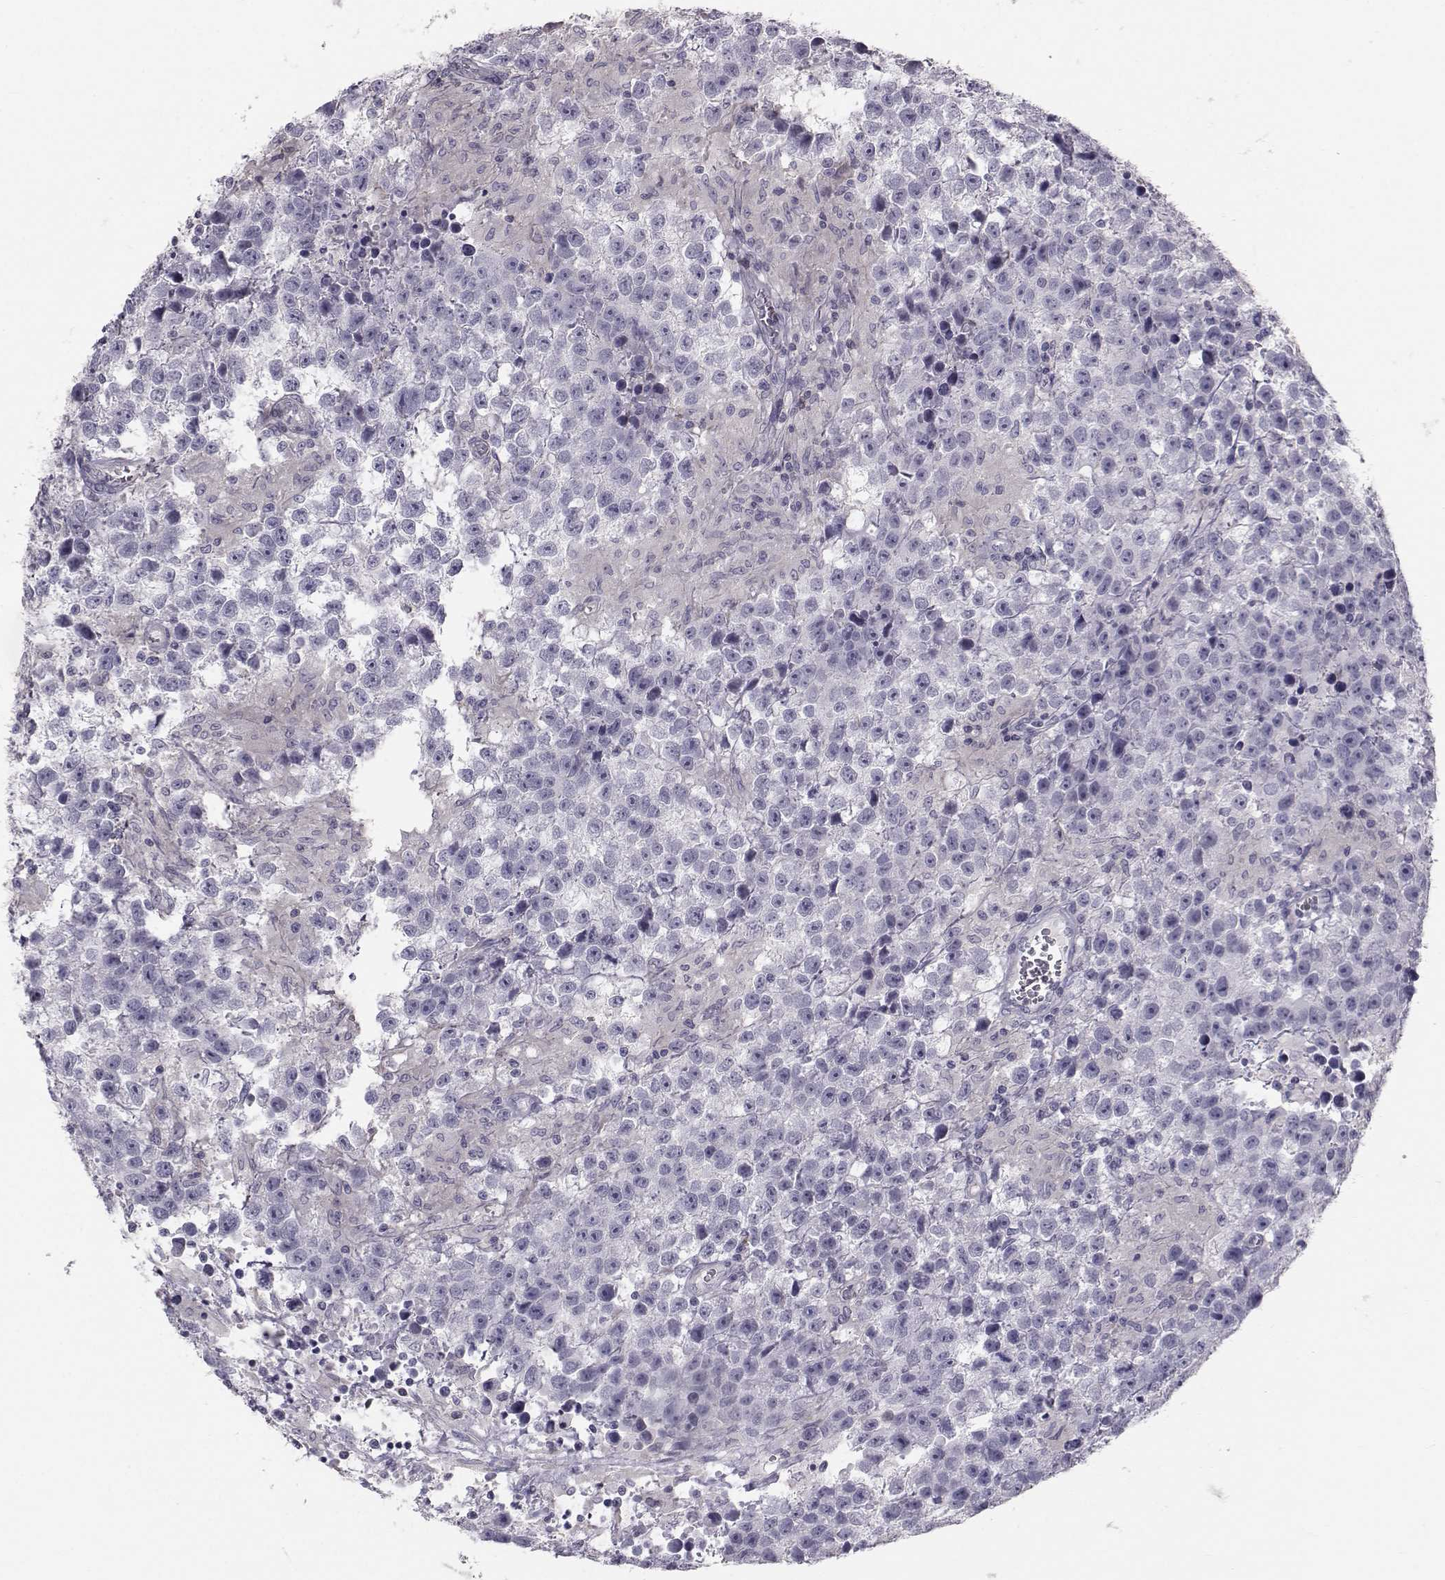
{"staining": {"intensity": "negative", "quantity": "none", "location": "none"}, "tissue": "testis cancer", "cell_type": "Tumor cells", "image_type": "cancer", "snomed": [{"axis": "morphology", "description": "Seminoma, NOS"}, {"axis": "topography", "description": "Testis"}], "caption": "Immunohistochemistry (IHC) micrograph of human testis seminoma stained for a protein (brown), which demonstrates no positivity in tumor cells.", "gene": "GARIN3", "patient": {"sex": "male", "age": 43}}